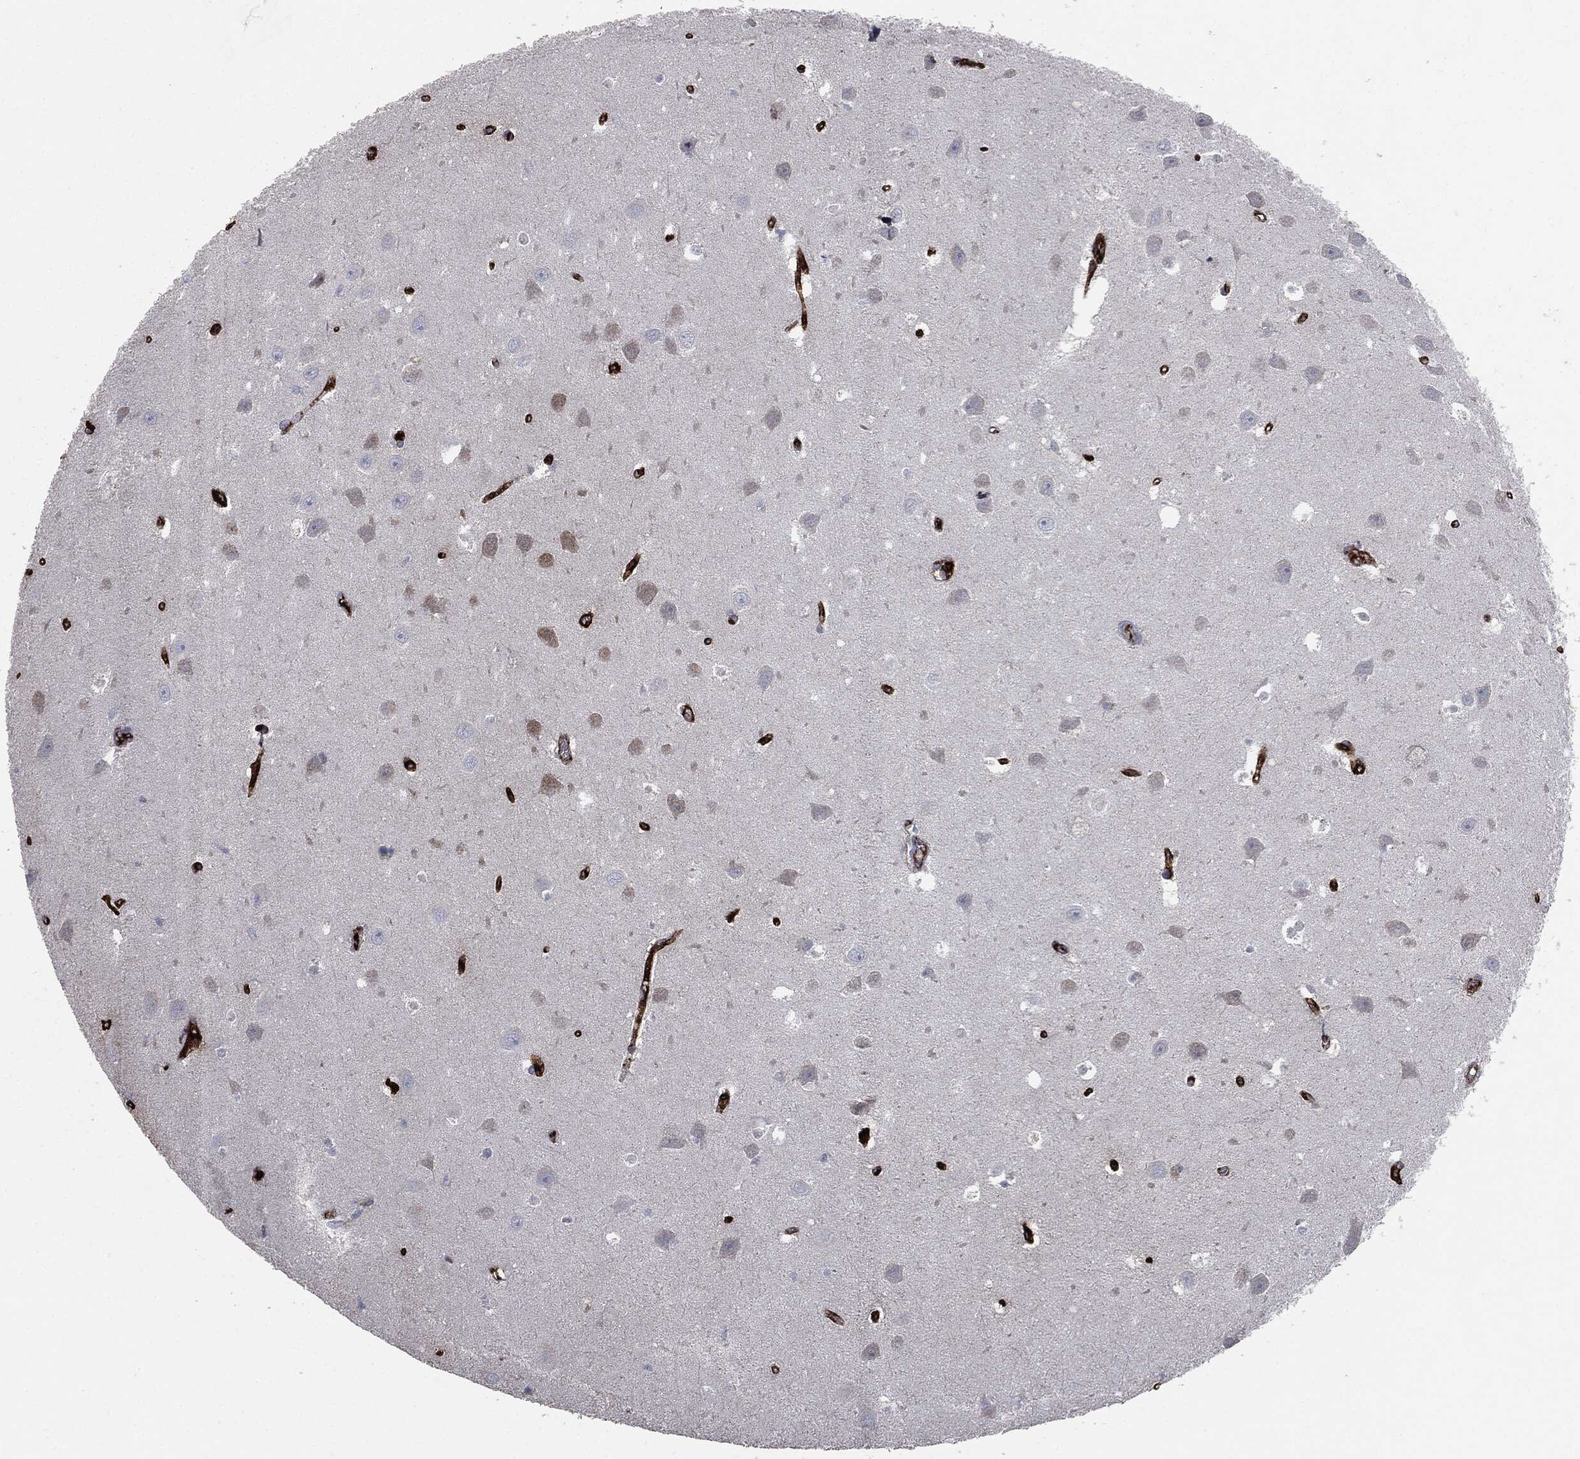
{"staining": {"intensity": "negative", "quantity": "none", "location": "none"}, "tissue": "hippocampus", "cell_type": "Glial cells", "image_type": "normal", "snomed": [{"axis": "morphology", "description": "Normal tissue, NOS"}, {"axis": "topography", "description": "Hippocampus"}], "caption": "This is a image of IHC staining of benign hippocampus, which shows no expression in glial cells.", "gene": "APOB", "patient": {"sex": "female", "age": 64}}